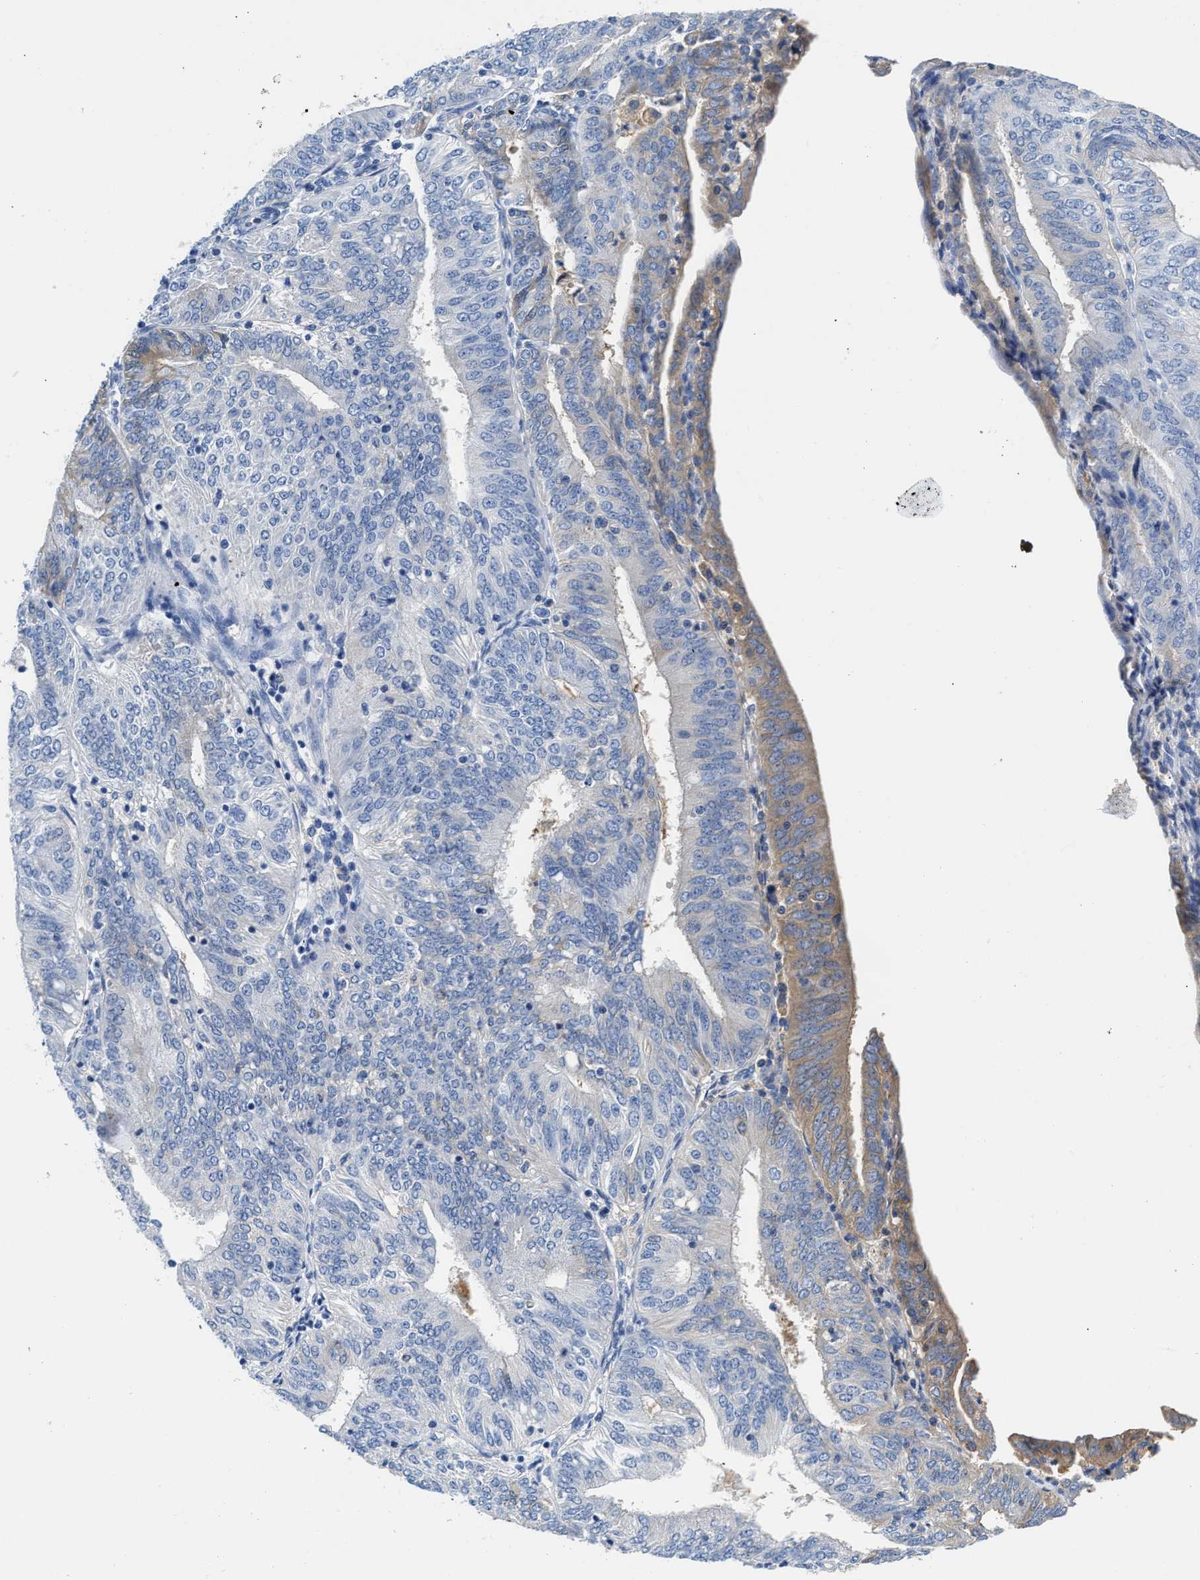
{"staining": {"intensity": "moderate", "quantity": "<25%", "location": "cytoplasmic/membranous"}, "tissue": "endometrial cancer", "cell_type": "Tumor cells", "image_type": "cancer", "snomed": [{"axis": "morphology", "description": "Adenocarcinoma, NOS"}, {"axis": "topography", "description": "Endometrium"}], "caption": "Immunohistochemistry (IHC) image of neoplastic tissue: human endometrial cancer (adenocarcinoma) stained using immunohistochemistry (IHC) displays low levels of moderate protein expression localized specifically in the cytoplasmic/membranous of tumor cells, appearing as a cytoplasmic/membranous brown color.", "gene": "GC", "patient": {"sex": "female", "age": 58}}